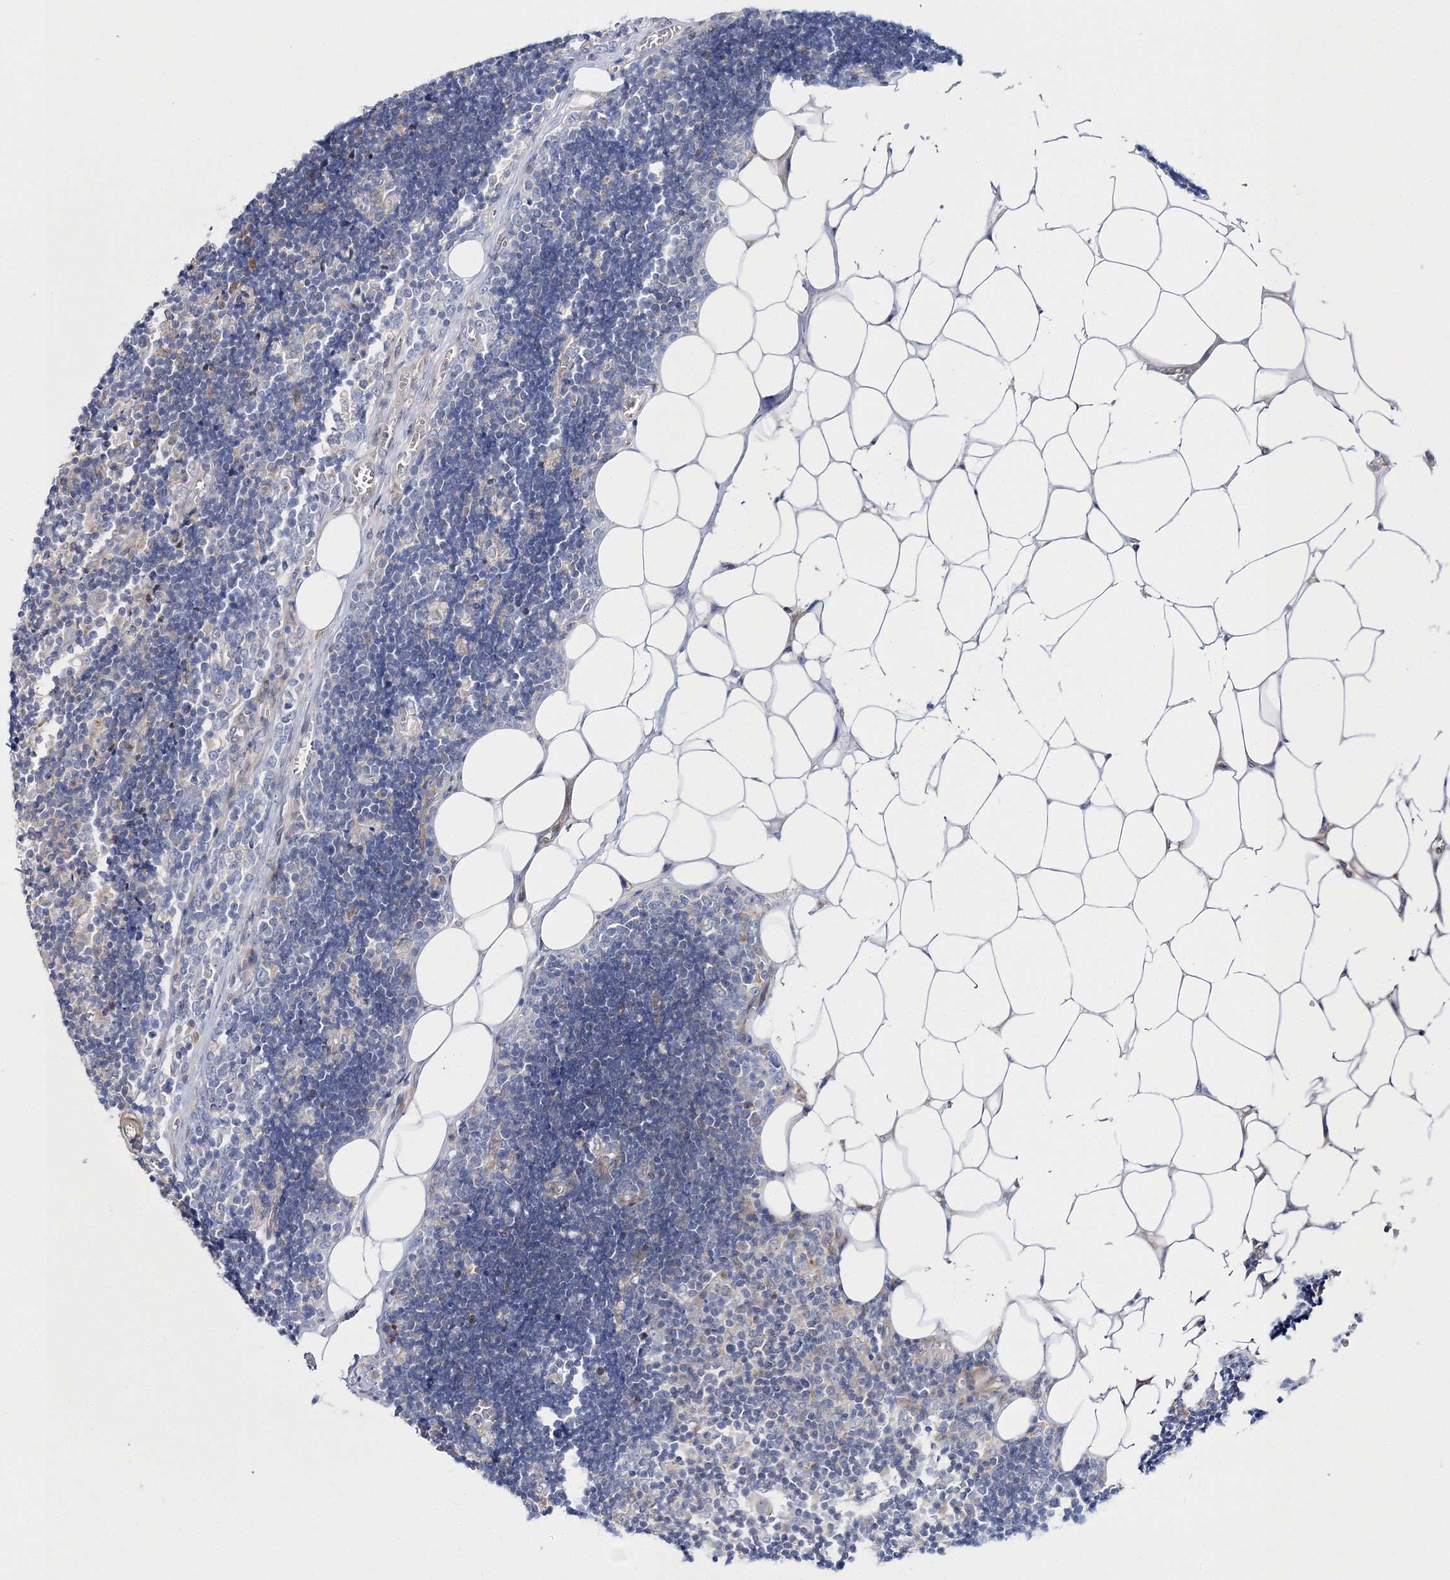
{"staining": {"intensity": "negative", "quantity": "none", "location": "none"}, "tissue": "lymph node", "cell_type": "Germinal center cells", "image_type": "normal", "snomed": [{"axis": "morphology", "description": "Normal tissue, NOS"}, {"axis": "topography", "description": "Lymph node"}], "caption": "IHC histopathology image of benign lymph node: human lymph node stained with DAB (3,3'-diaminobenzidine) displays no significant protein positivity in germinal center cells.", "gene": "ARHGAP32", "patient": {"sex": "male", "age": 33}}